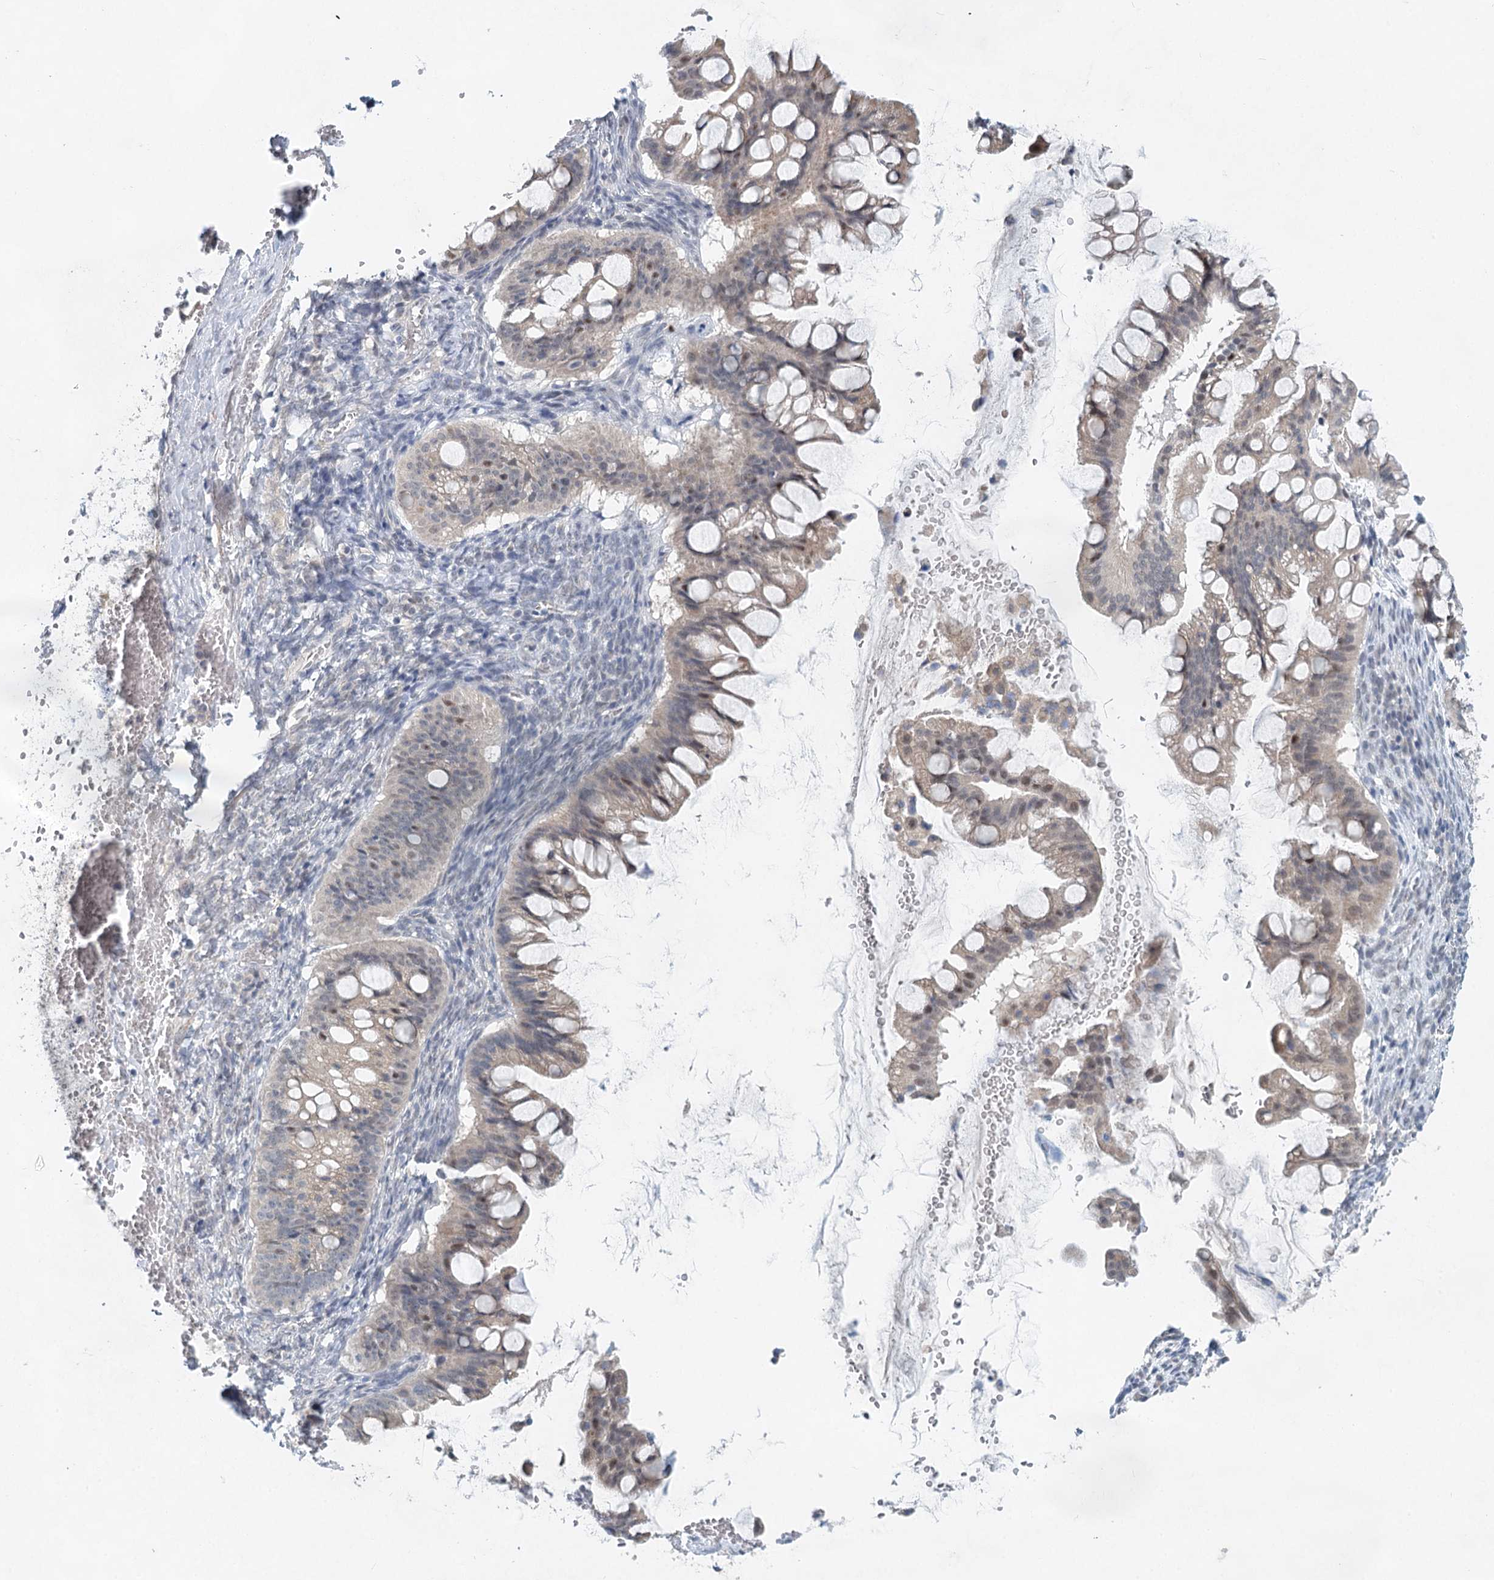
{"staining": {"intensity": "weak", "quantity": "25%-75%", "location": "cytoplasmic/membranous,nuclear"}, "tissue": "ovarian cancer", "cell_type": "Tumor cells", "image_type": "cancer", "snomed": [{"axis": "morphology", "description": "Cystadenocarcinoma, mucinous, NOS"}, {"axis": "topography", "description": "Ovary"}], "caption": "Immunohistochemical staining of human ovarian cancer demonstrates low levels of weak cytoplasmic/membranous and nuclear expression in about 25%-75% of tumor cells.", "gene": "BLTP1", "patient": {"sex": "female", "age": 73}}